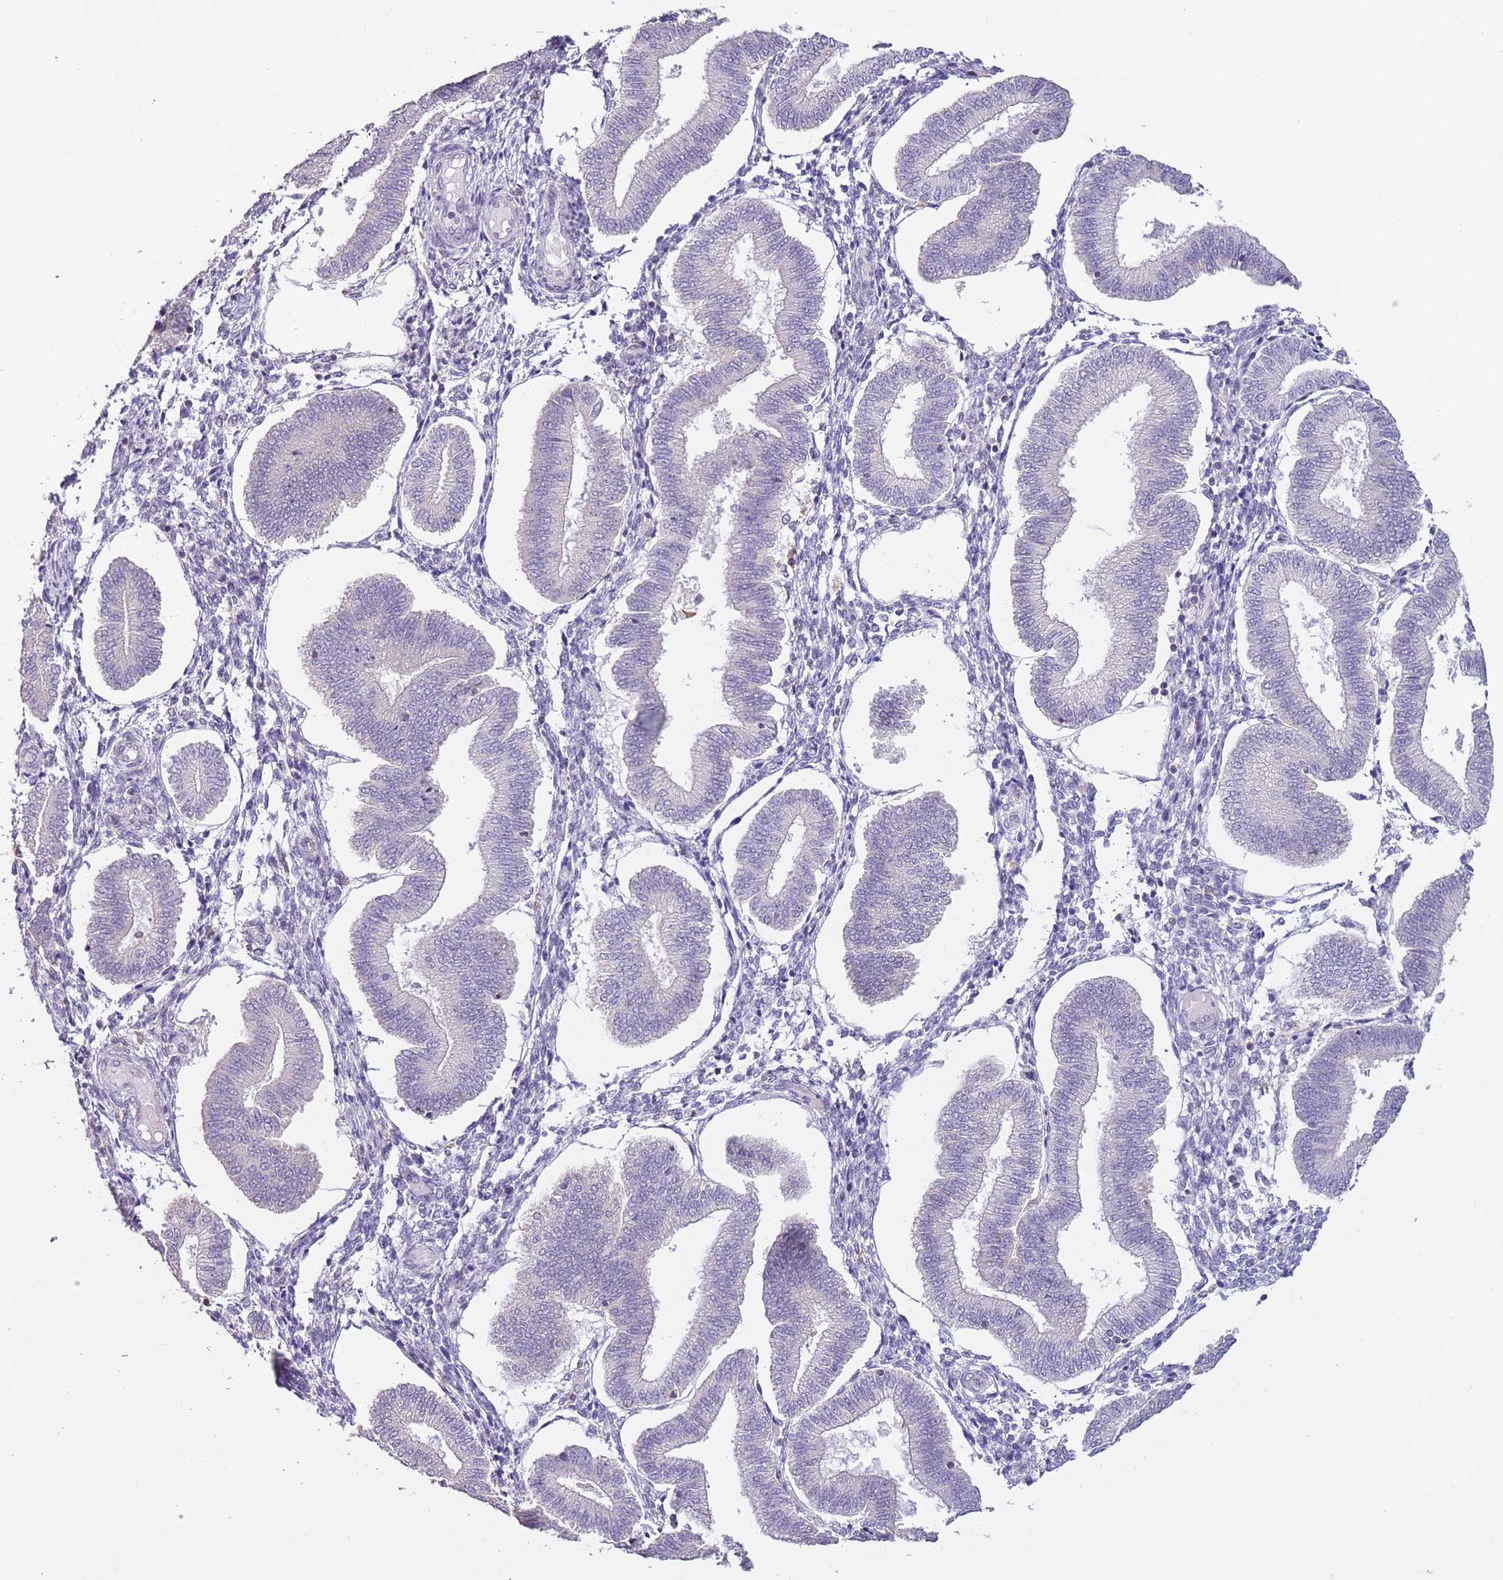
{"staining": {"intensity": "negative", "quantity": "none", "location": "none"}, "tissue": "endometrium", "cell_type": "Cells in endometrial stroma", "image_type": "normal", "snomed": [{"axis": "morphology", "description": "Normal tissue, NOS"}, {"axis": "topography", "description": "Endometrium"}], "caption": "An image of human endometrium is negative for staining in cells in endometrial stroma.", "gene": "CAPN9", "patient": {"sex": "female", "age": 39}}